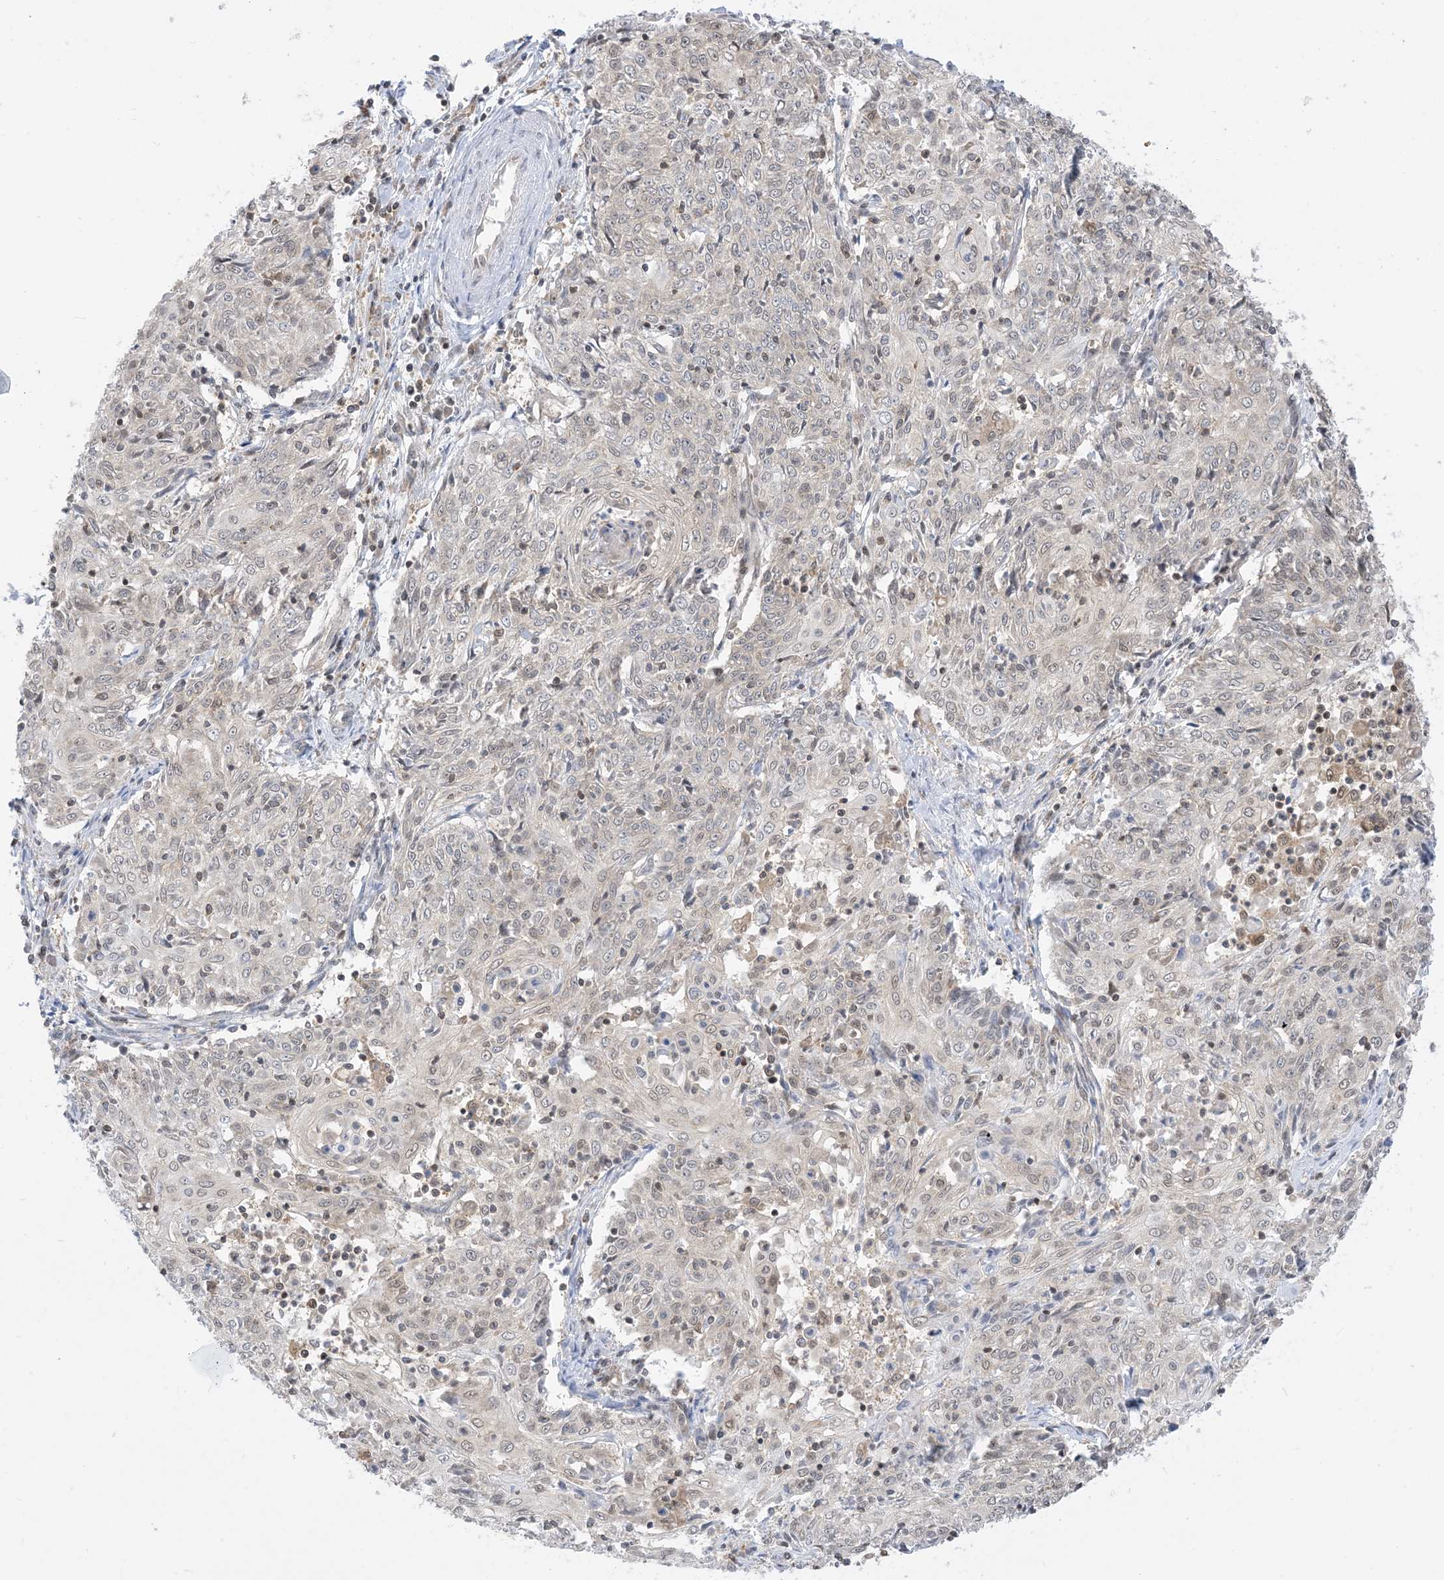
{"staining": {"intensity": "weak", "quantity": "<25%", "location": "cytoplasmic/membranous"}, "tissue": "cervical cancer", "cell_type": "Tumor cells", "image_type": "cancer", "snomed": [{"axis": "morphology", "description": "Squamous cell carcinoma, NOS"}, {"axis": "topography", "description": "Cervix"}], "caption": "Tumor cells show no significant protein positivity in cervical squamous cell carcinoma.", "gene": "CASP4", "patient": {"sex": "female", "age": 48}}